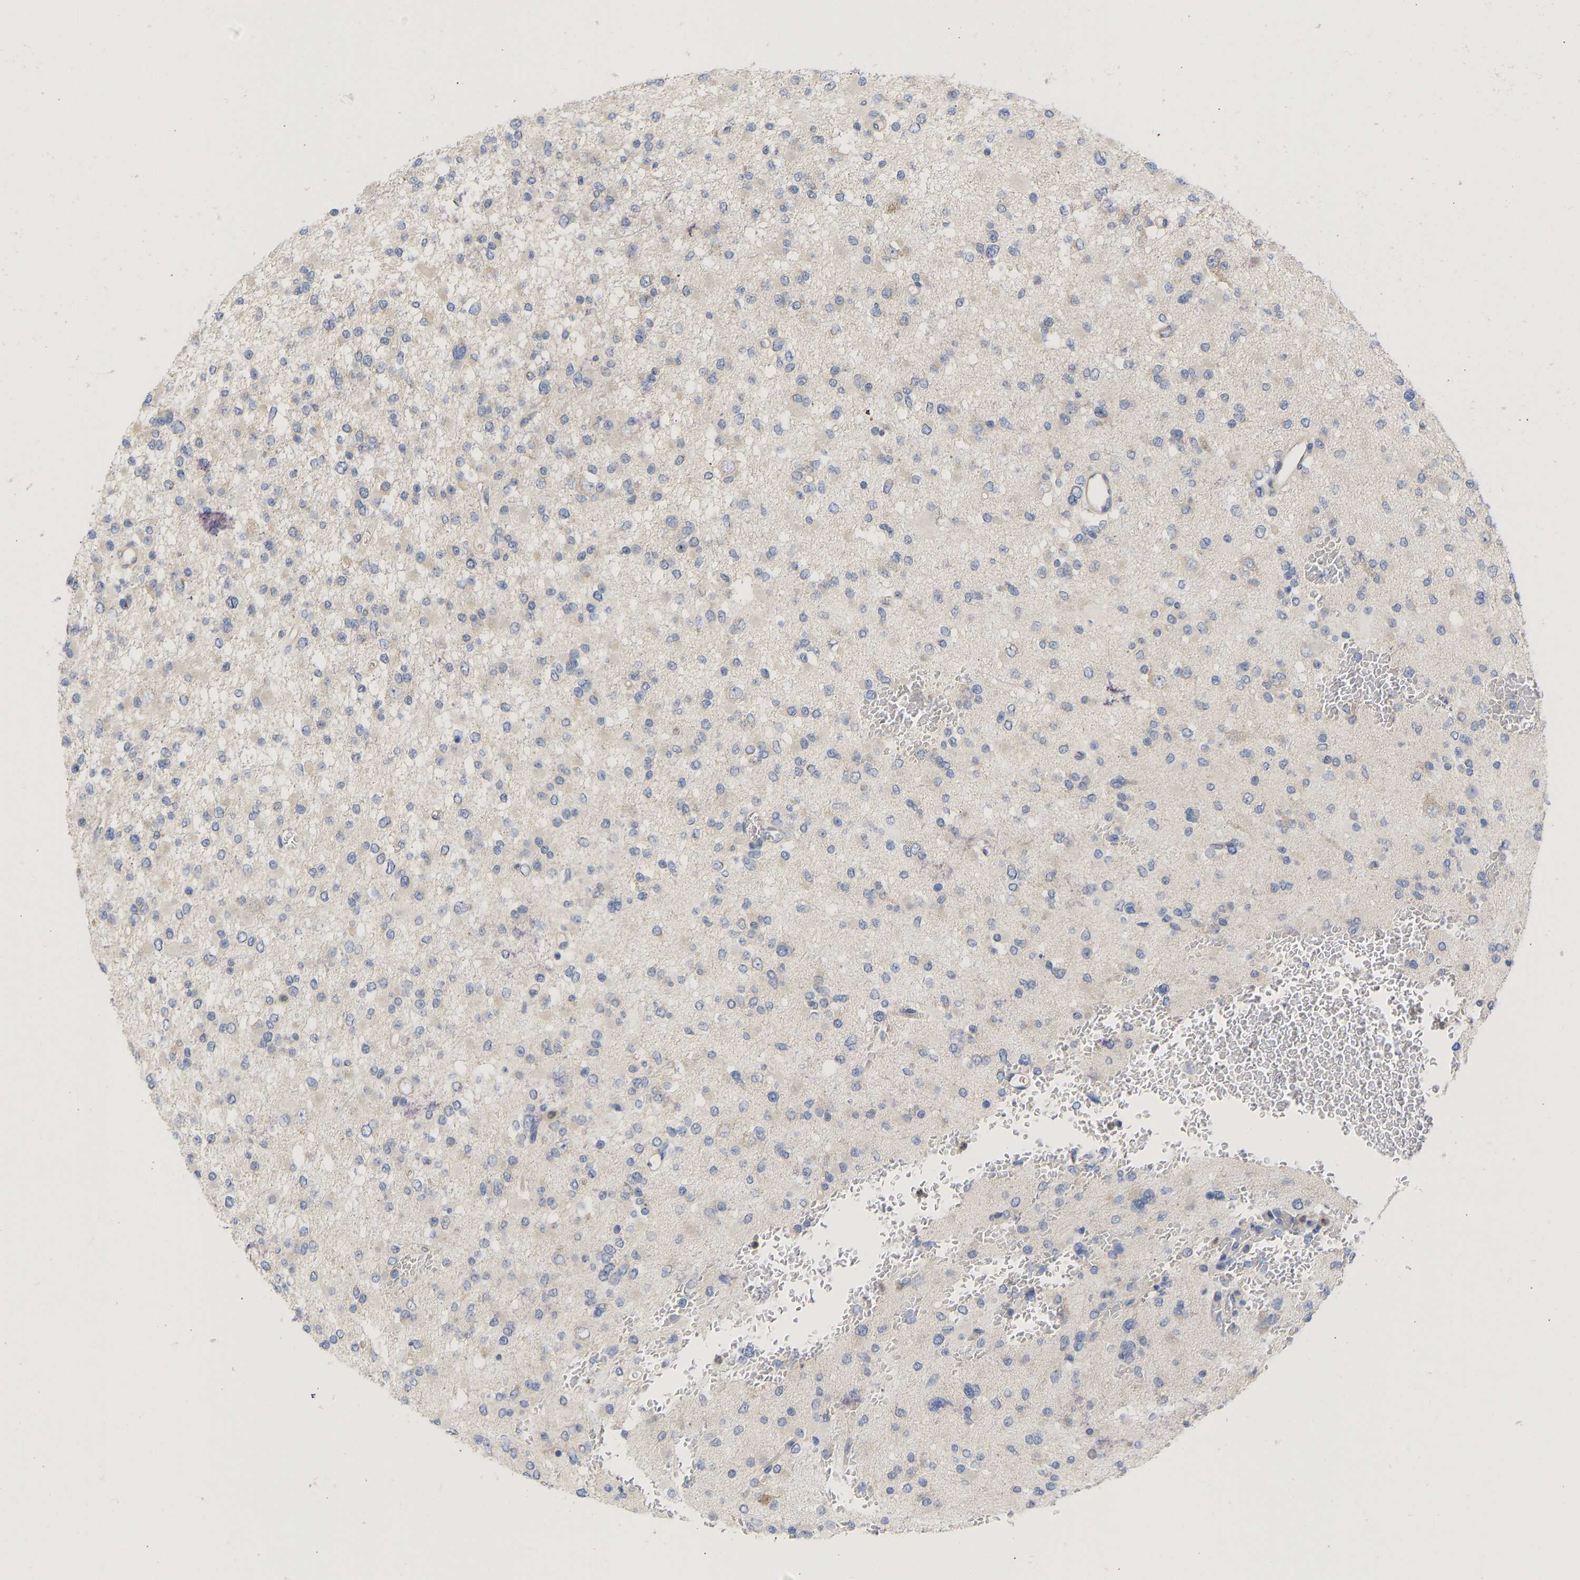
{"staining": {"intensity": "negative", "quantity": "none", "location": "none"}, "tissue": "glioma", "cell_type": "Tumor cells", "image_type": "cancer", "snomed": [{"axis": "morphology", "description": "Glioma, malignant, Low grade"}, {"axis": "topography", "description": "Brain"}], "caption": "Glioma was stained to show a protein in brown. There is no significant positivity in tumor cells.", "gene": "MAP2K3", "patient": {"sex": "female", "age": 22}}